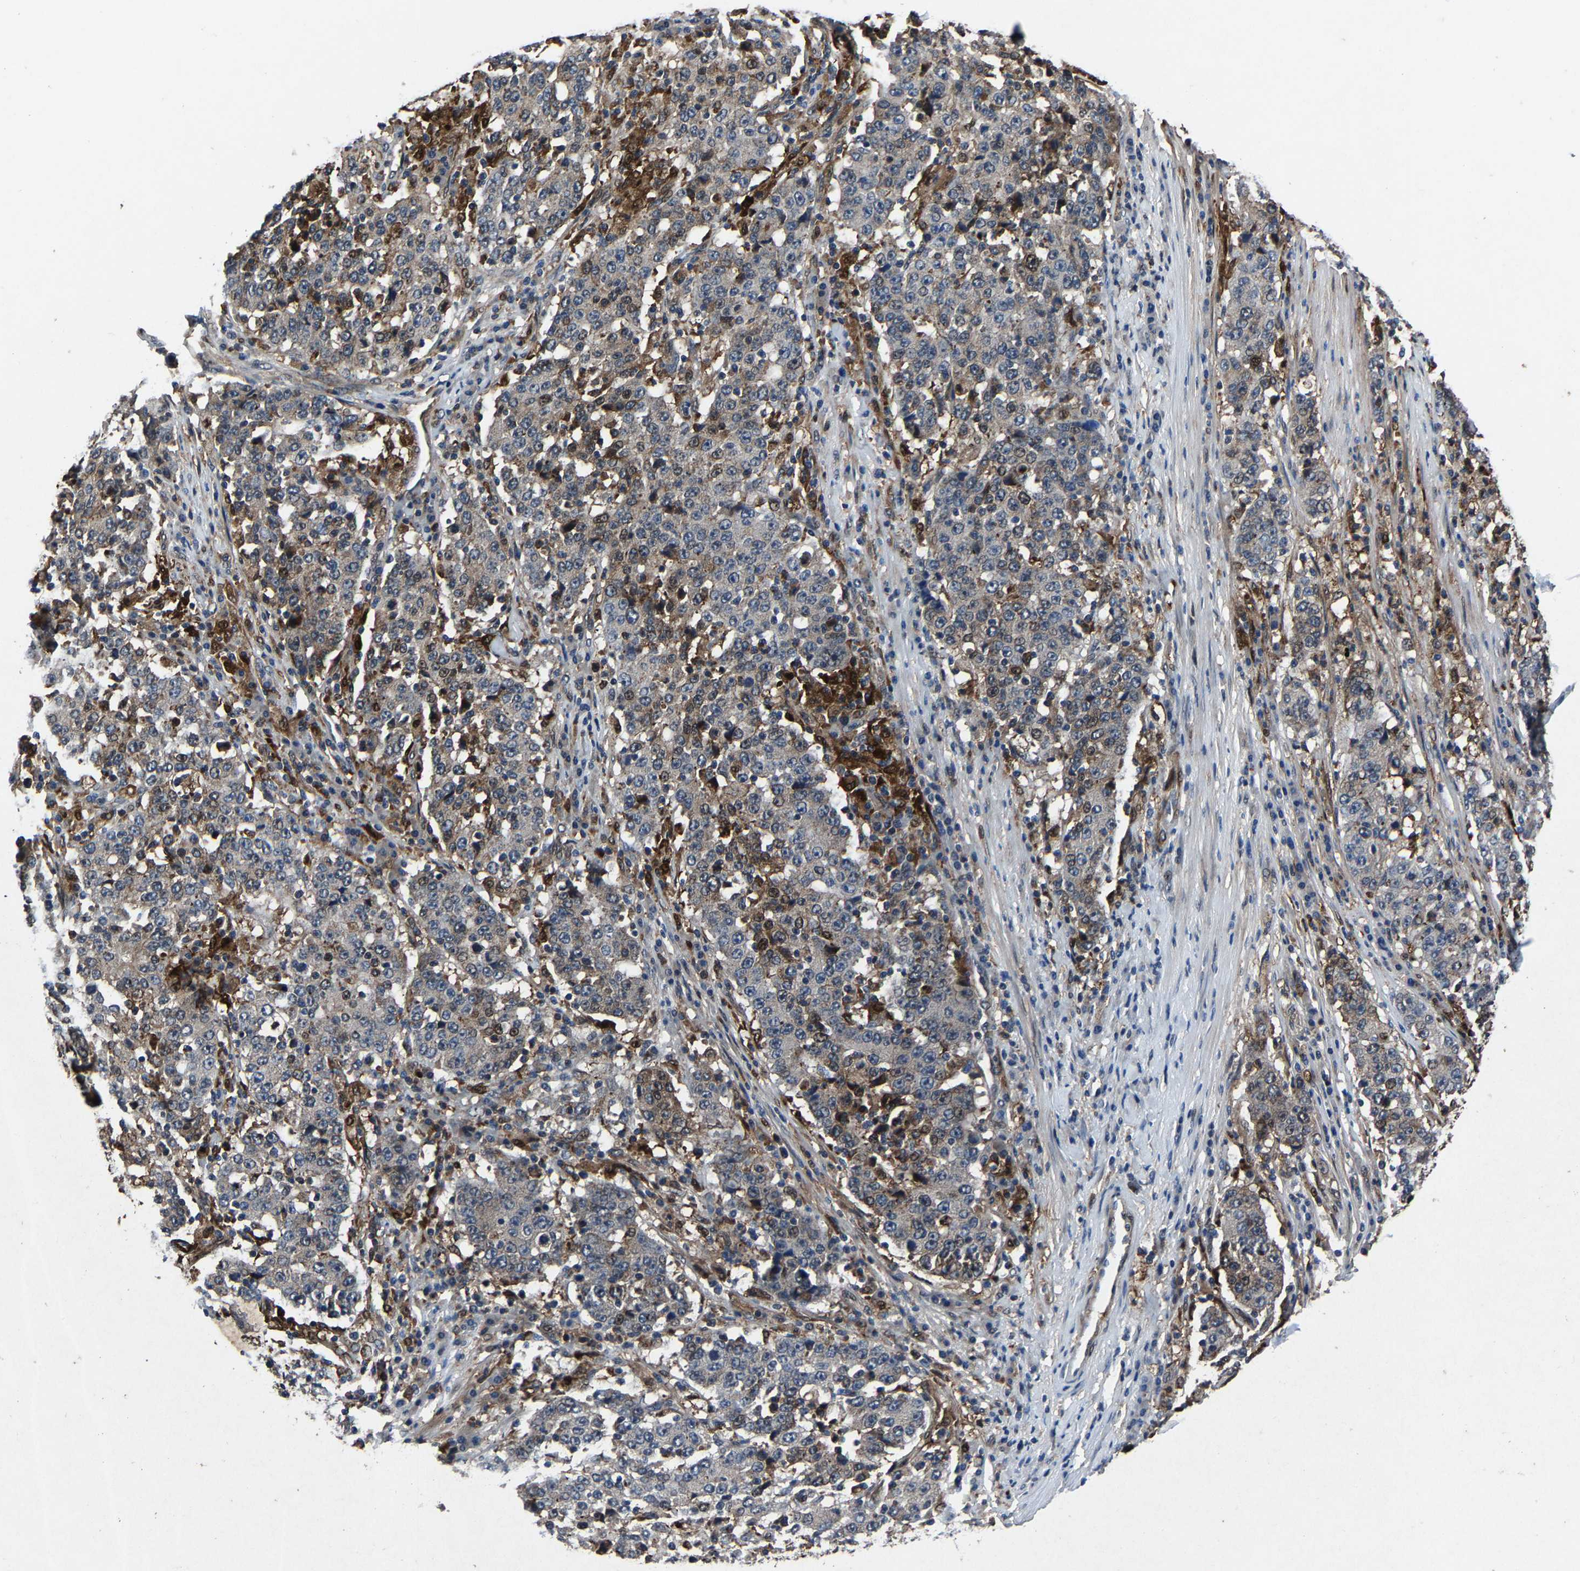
{"staining": {"intensity": "weak", "quantity": "25%-75%", "location": "cytoplasmic/membranous"}, "tissue": "stomach cancer", "cell_type": "Tumor cells", "image_type": "cancer", "snomed": [{"axis": "morphology", "description": "Adenocarcinoma, NOS"}, {"axis": "topography", "description": "Stomach"}], "caption": "The micrograph reveals a brown stain indicating the presence of a protein in the cytoplasmic/membranous of tumor cells in adenocarcinoma (stomach).", "gene": "PCNX2", "patient": {"sex": "male", "age": 59}}